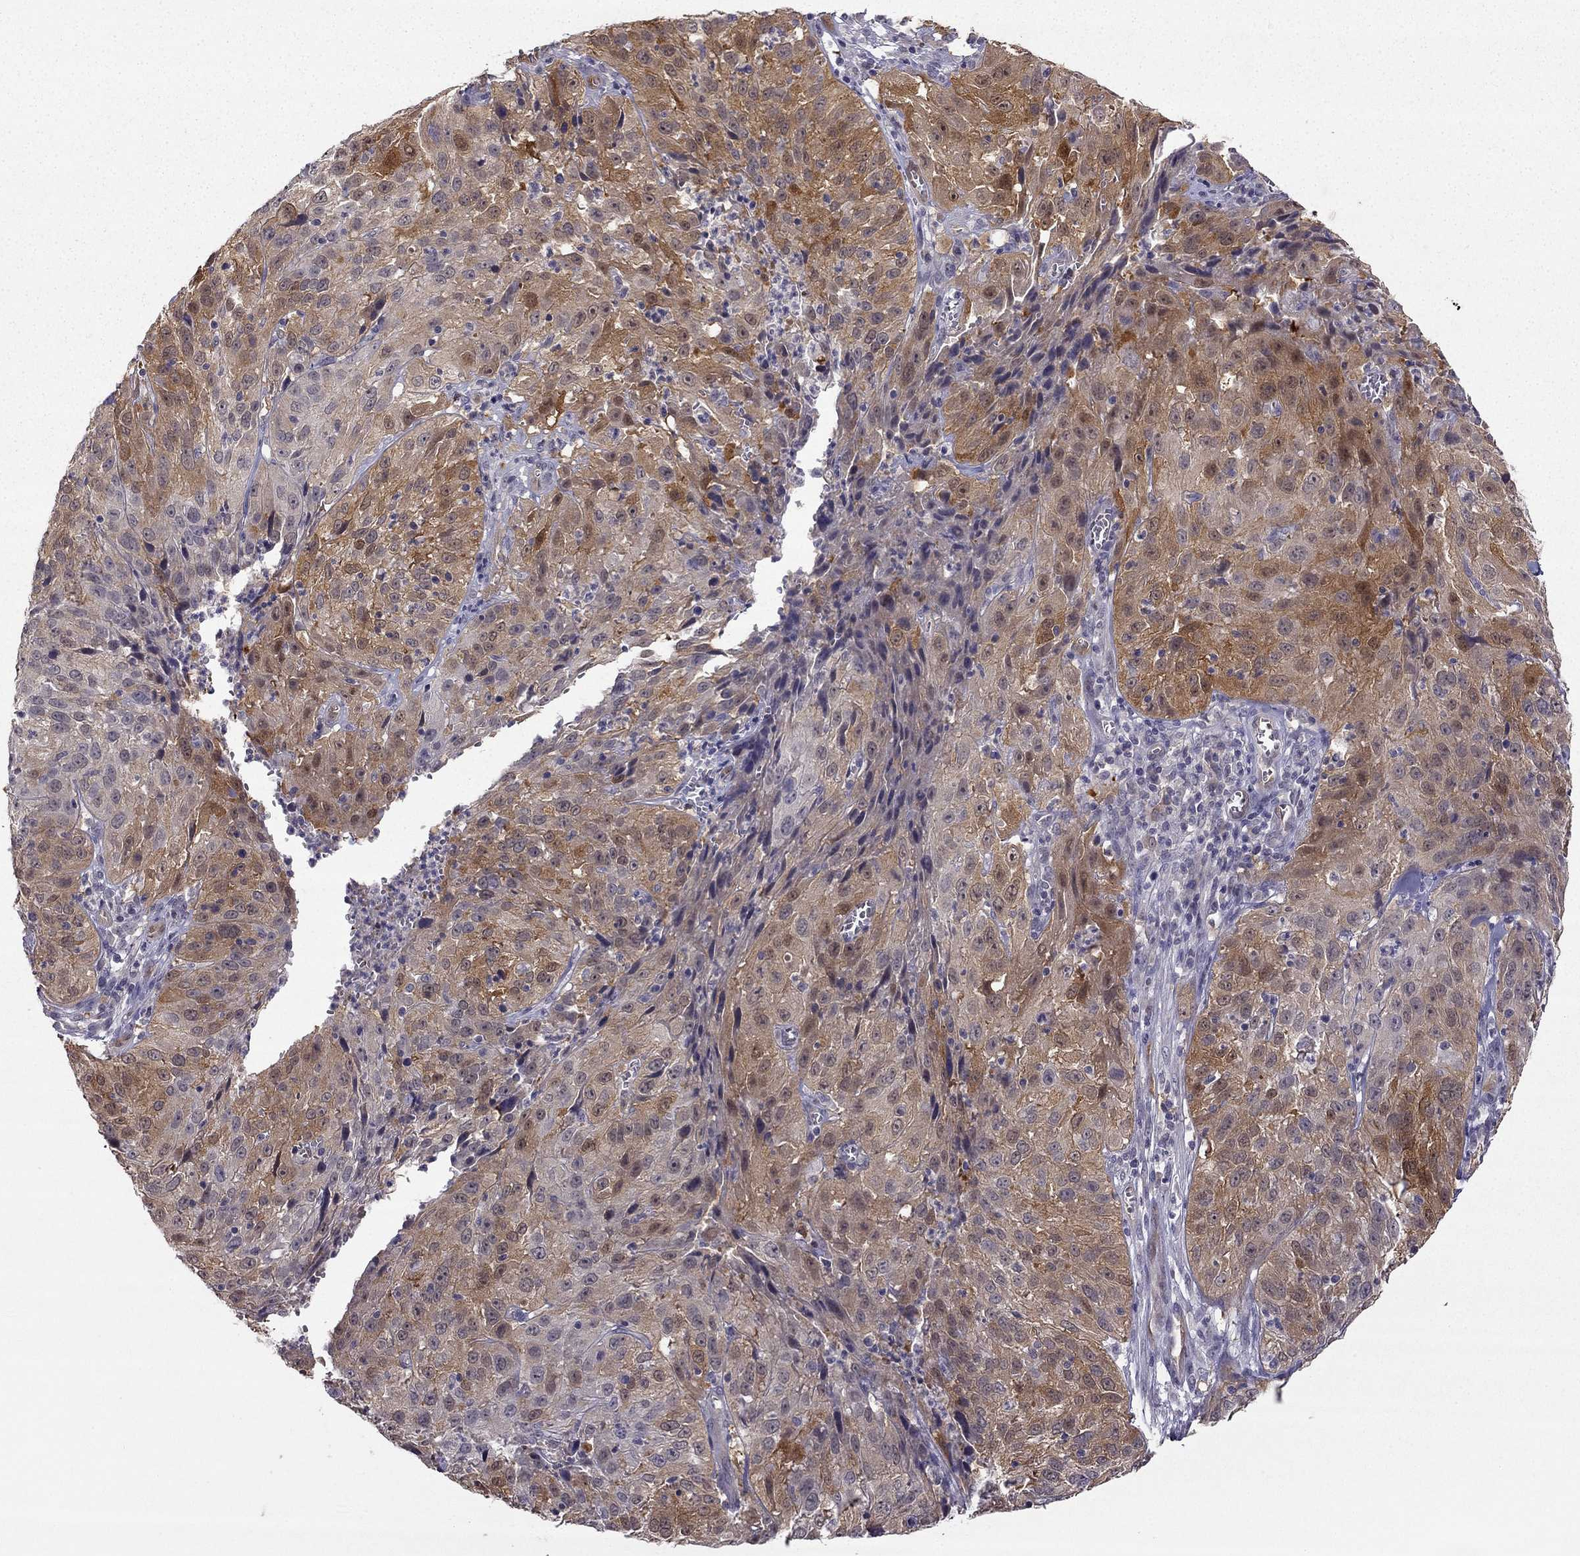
{"staining": {"intensity": "moderate", "quantity": "25%-75%", "location": "cytoplasmic/membranous"}, "tissue": "cervical cancer", "cell_type": "Tumor cells", "image_type": "cancer", "snomed": [{"axis": "morphology", "description": "Squamous cell carcinoma, NOS"}, {"axis": "topography", "description": "Cervix"}], "caption": "Immunohistochemical staining of cervical cancer shows medium levels of moderate cytoplasmic/membranous protein expression in approximately 25%-75% of tumor cells. (DAB (3,3'-diaminobenzidine) IHC, brown staining for protein, blue staining for nuclei).", "gene": "NQO1", "patient": {"sex": "female", "age": 32}}